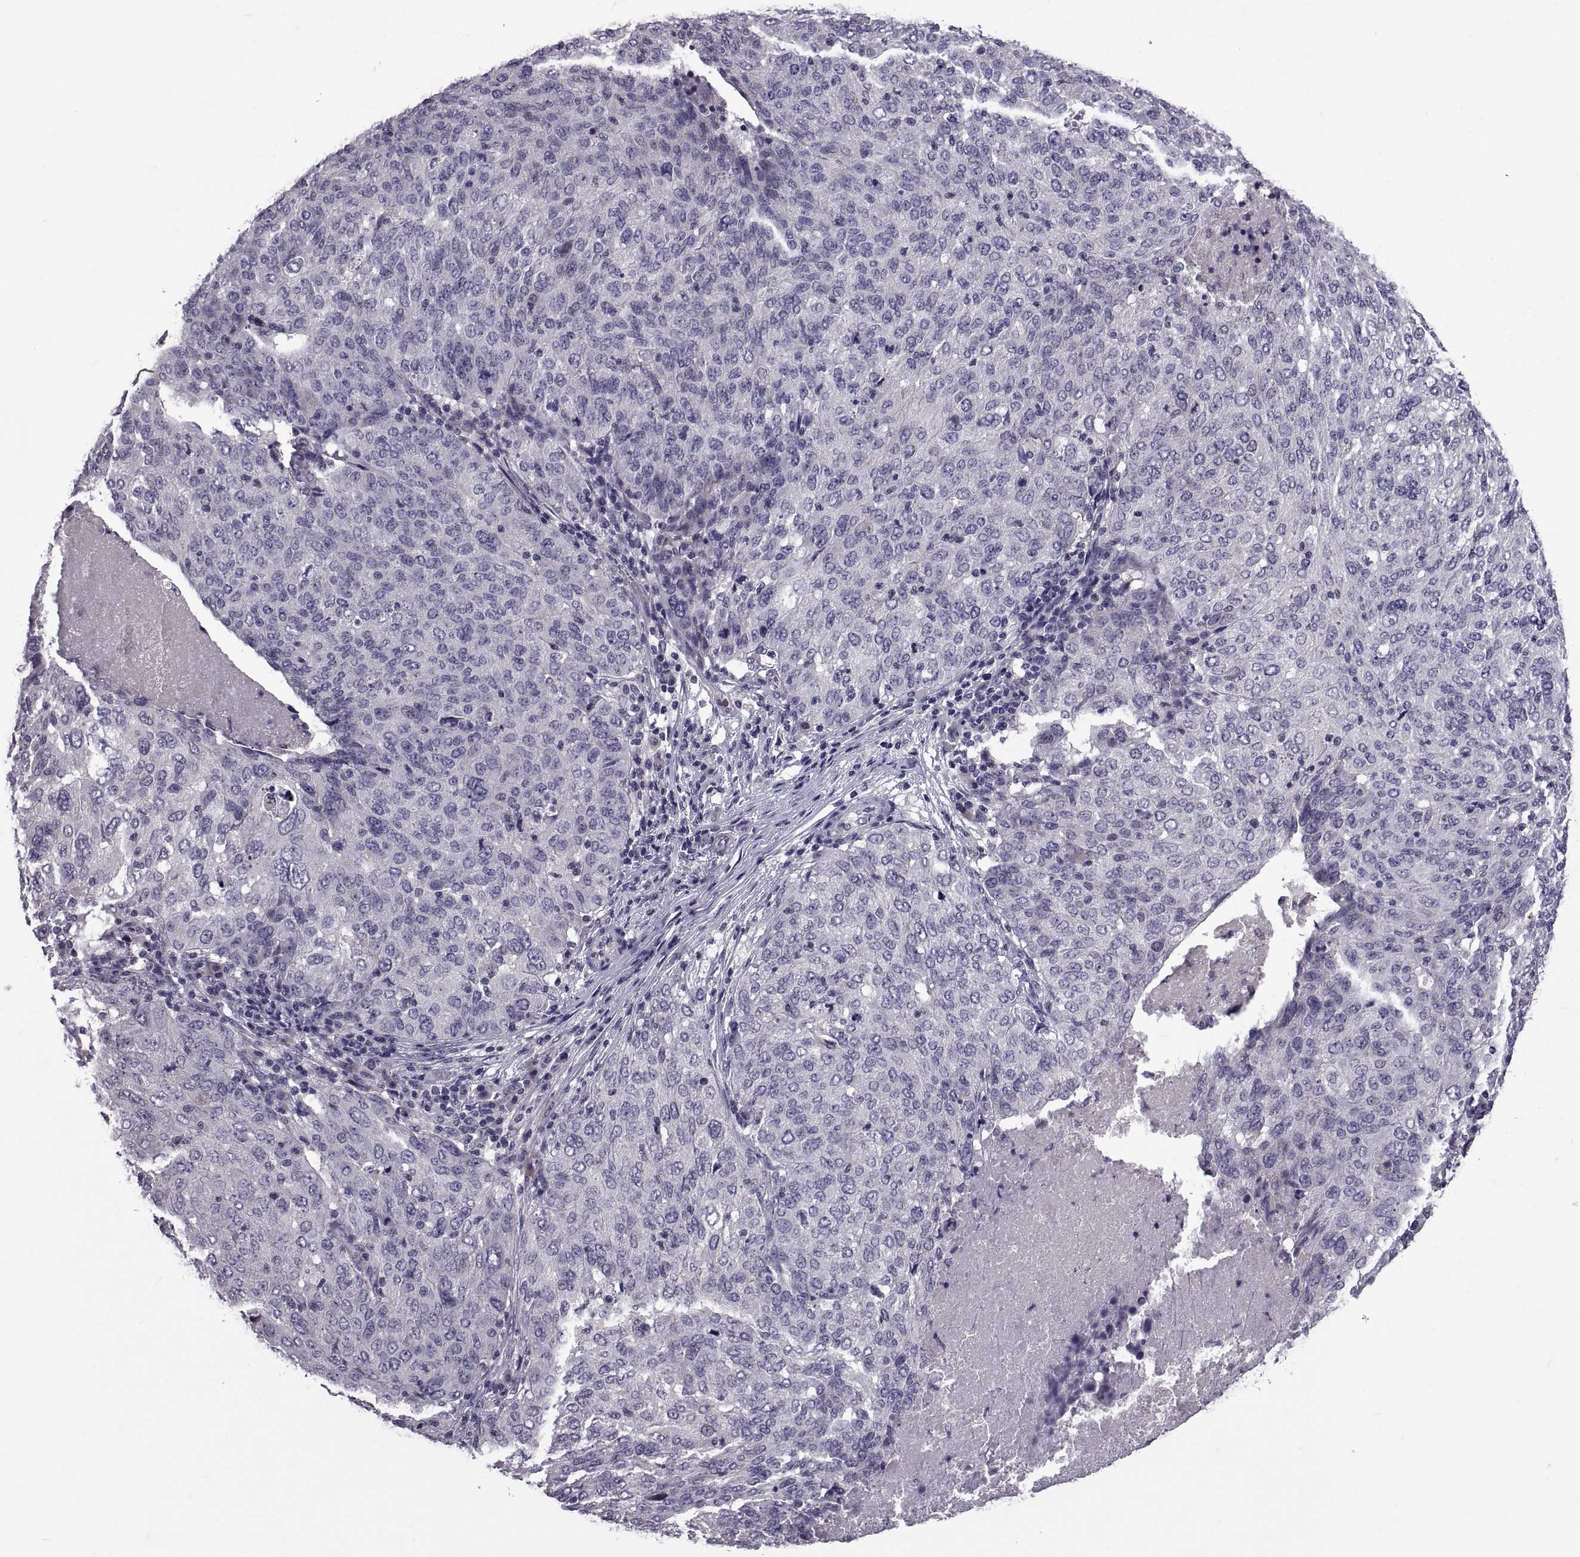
{"staining": {"intensity": "negative", "quantity": "none", "location": "none"}, "tissue": "ovarian cancer", "cell_type": "Tumor cells", "image_type": "cancer", "snomed": [{"axis": "morphology", "description": "Carcinoma, endometroid"}, {"axis": "topography", "description": "Ovary"}], "caption": "Histopathology image shows no protein positivity in tumor cells of endometroid carcinoma (ovarian) tissue.", "gene": "NPTX2", "patient": {"sex": "female", "age": 58}}